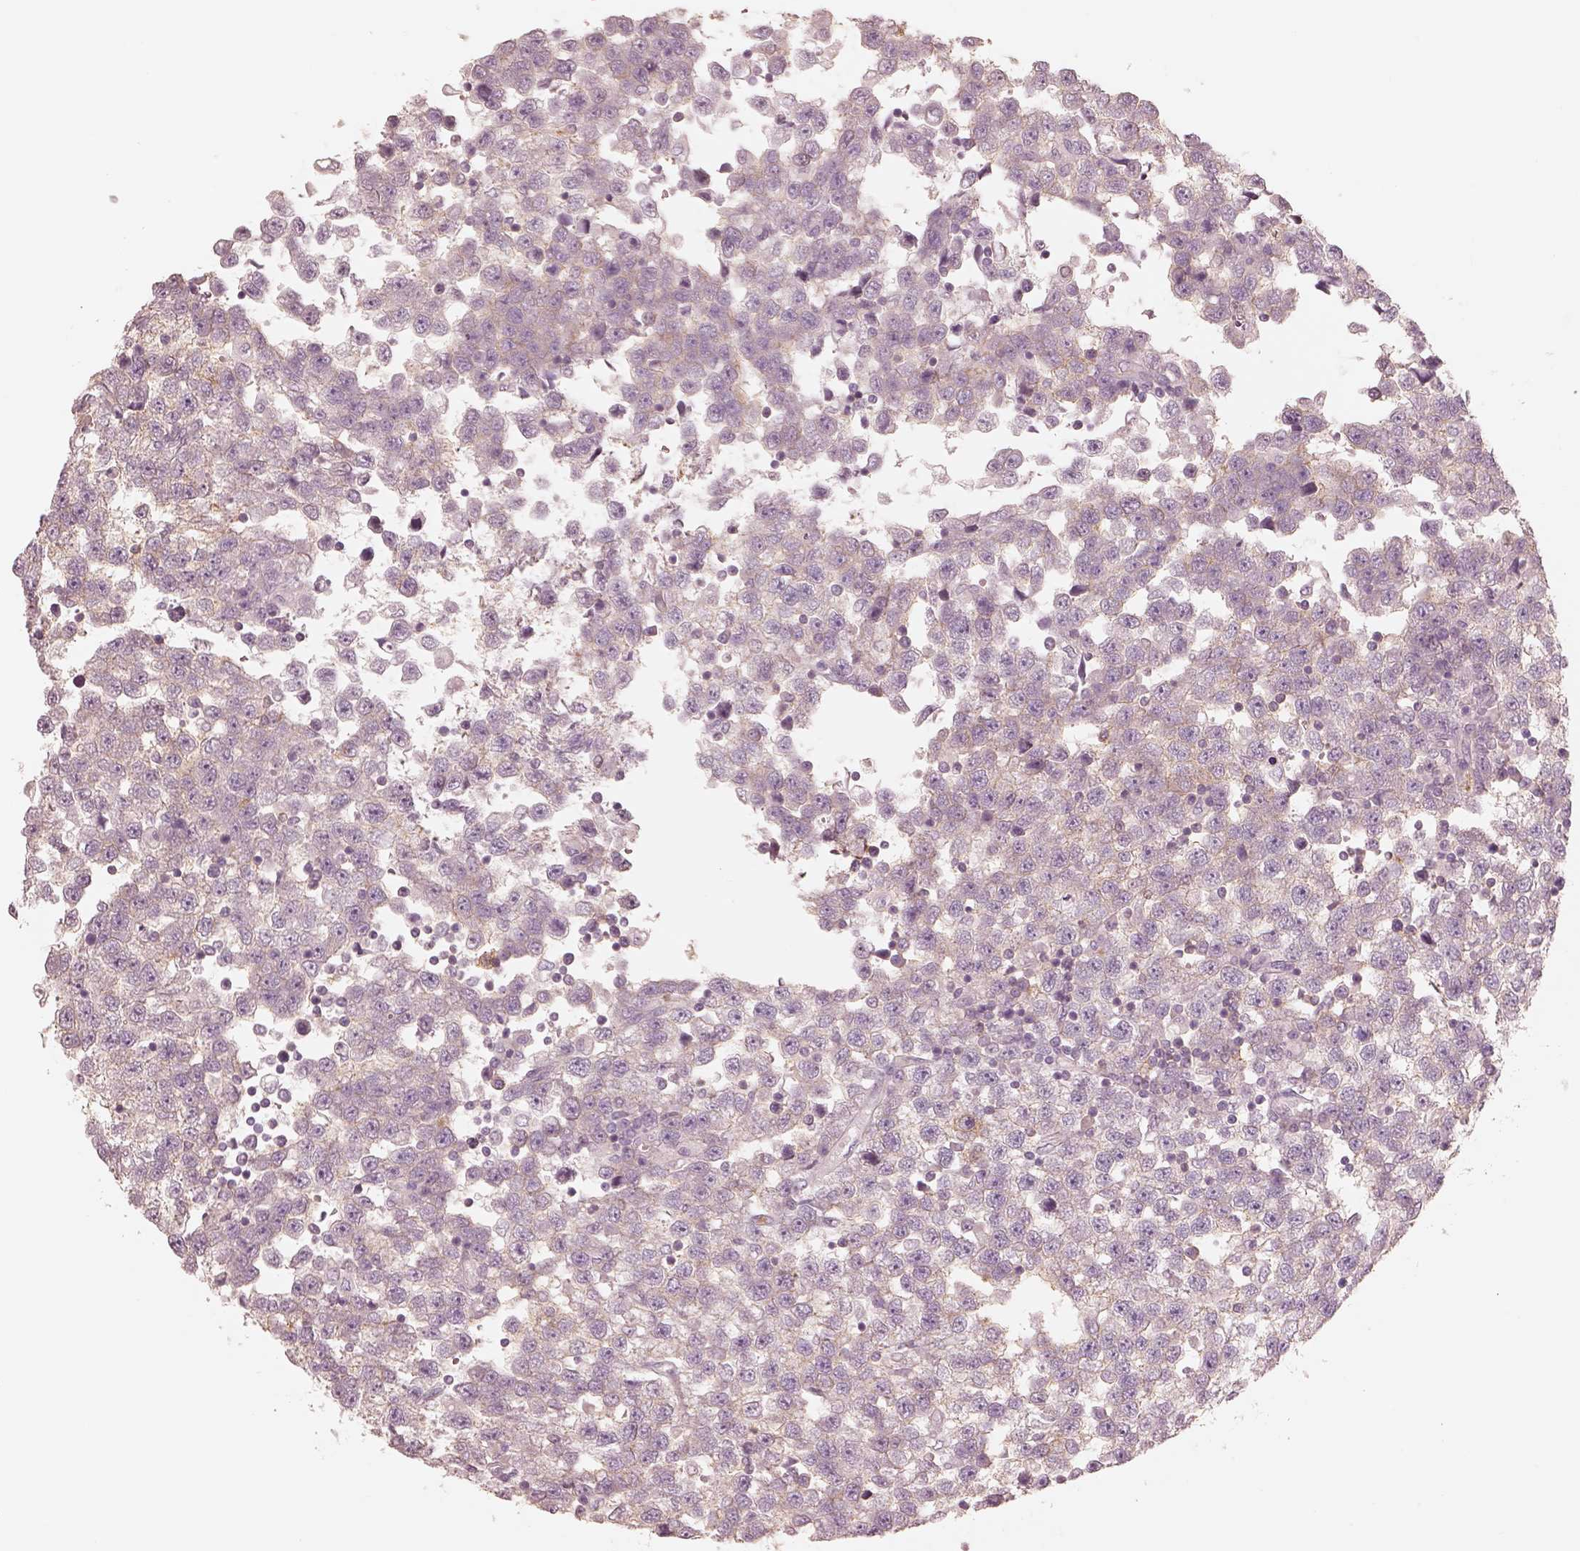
{"staining": {"intensity": "negative", "quantity": "none", "location": "none"}, "tissue": "testis cancer", "cell_type": "Tumor cells", "image_type": "cancer", "snomed": [{"axis": "morphology", "description": "Seminoma, NOS"}, {"axis": "topography", "description": "Testis"}], "caption": "An IHC micrograph of seminoma (testis) is shown. There is no staining in tumor cells of seminoma (testis). (DAB (3,3'-diaminobenzidine) IHC visualized using brightfield microscopy, high magnification).", "gene": "GPRIN1", "patient": {"sex": "male", "age": 34}}